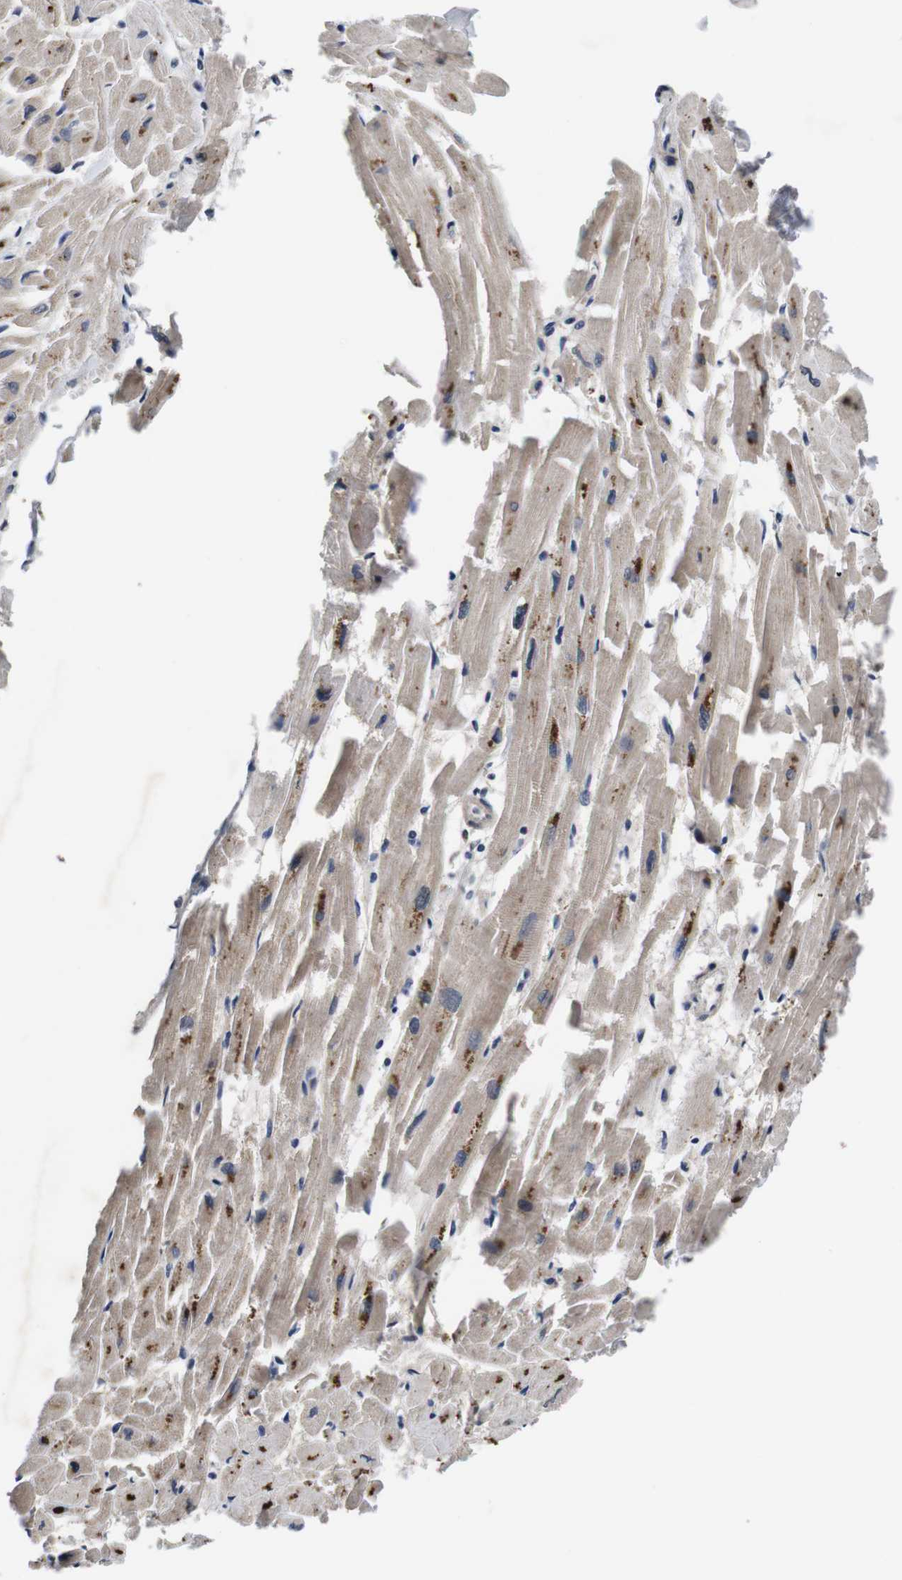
{"staining": {"intensity": "strong", "quantity": "25%-75%", "location": "cytoplasmic/membranous"}, "tissue": "heart muscle", "cell_type": "Cardiomyocytes", "image_type": "normal", "snomed": [{"axis": "morphology", "description": "Normal tissue, NOS"}, {"axis": "topography", "description": "Heart"}], "caption": "Human heart muscle stained with a brown dye demonstrates strong cytoplasmic/membranous positive staining in approximately 25%-75% of cardiomyocytes.", "gene": "ZBTB46", "patient": {"sex": "female", "age": 19}}